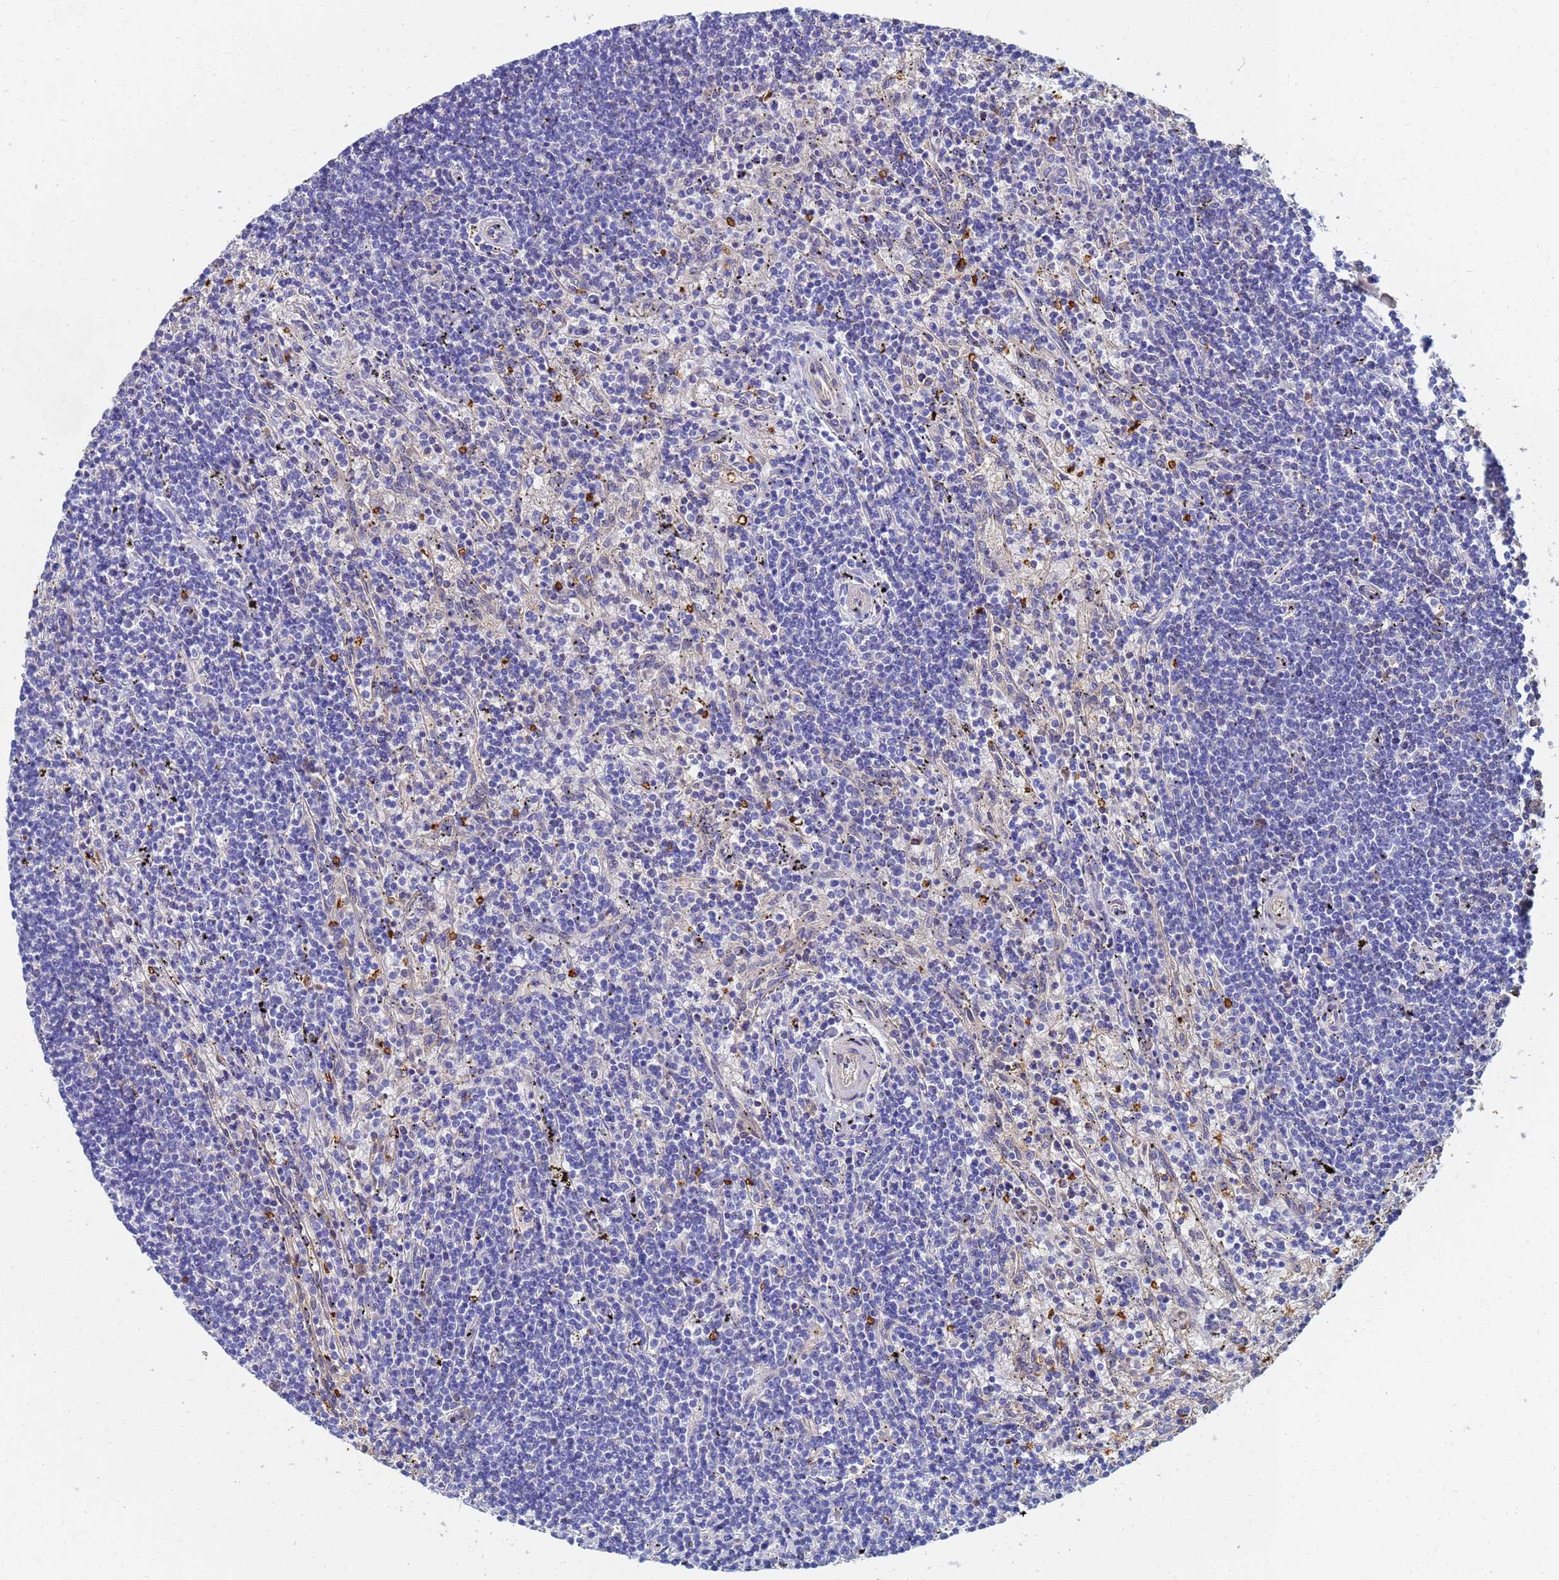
{"staining": {"intensity": "negative", "quantity": "none", "location": "none"}, "tissue": "lymphoma", "cell_type": "Tumor cells", "image_type": "cancer", "snomed": [{"axis": "morphology", "description": "Malignant lymphoma, non-Hodgkin's type, Low grade"}, {"axis": "topography", "description": "Spleen"}], "caption": "This is a image of immunohistochemistry (IHC) staining of low-grade malignant lymphoma, non-Hodgkin's type, which shows no staining in tumor cells.", "gene": "LBX2", "patient": {"sex": "male", "age": 76}}